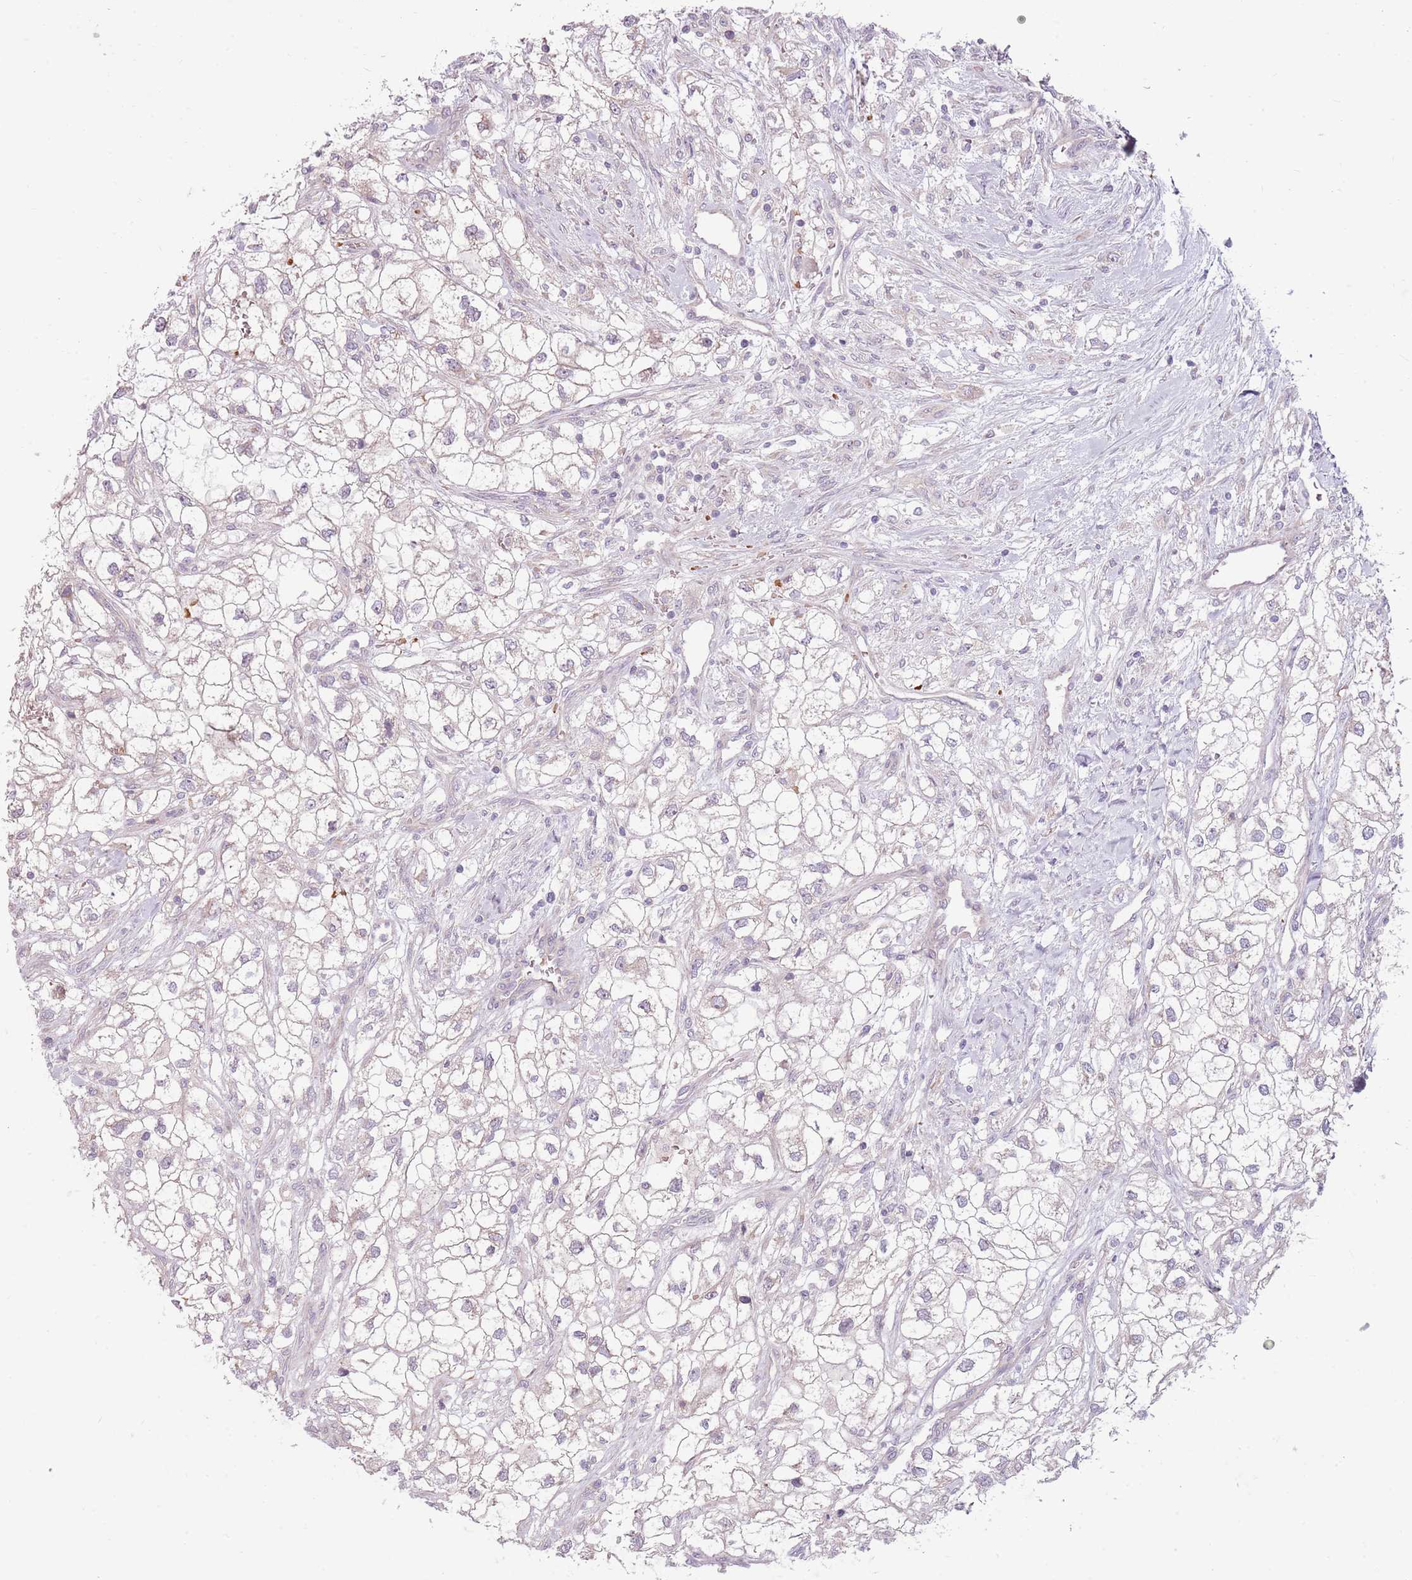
{"staining": {"intensity": "negative", "quantity": "none", "location": "none"}, "tissue": "renal cancer", "cell_type": "Tumor cells", "image_type": "cancer", "snomed": [{"axis": "morphology", "description": "Adenocarcinoma, NOS"}, {"axis": "topography", "description": "Kidney"}], "caption": "Immunohistochemical staining of human renal cancer shows no significant positivity in tumor cells.", "gene": "HSPA14", "patient": {"sex": "male", "age": 59}}